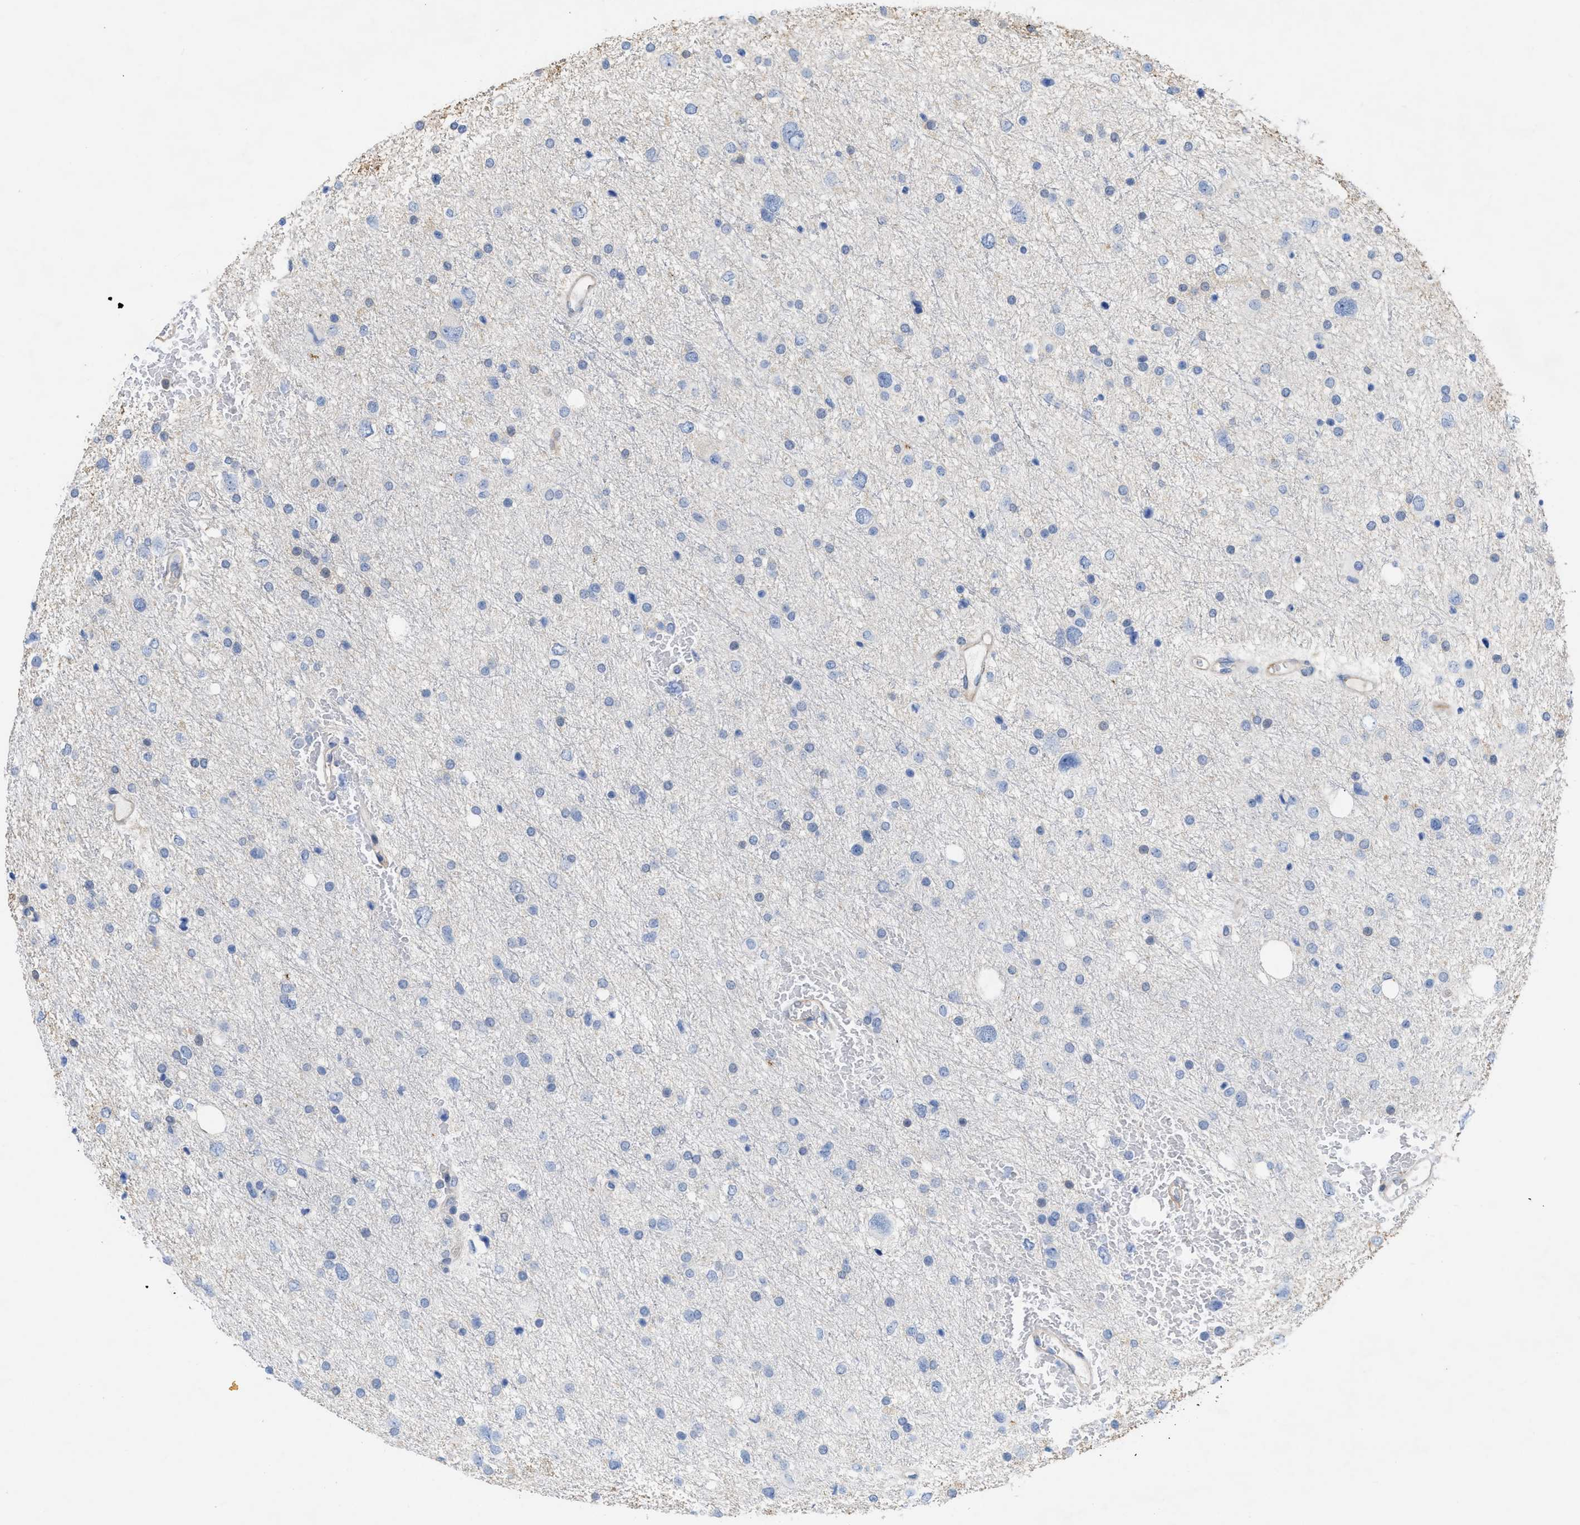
{"staining": {"intensity": "negative", "quantity": "none", "location": "none"}, "tissue": "glioma", "cell_type": "Tumor cells", "image_type": "cancer", "snomed": [{"axis": "morphology", "description": "Glioma, malignant, Low grade"}, {"axis": "topography", "description": "Brain"}], "caption": "The immunohistochemistry (IHC) image has no significant positivity in tumor cells of glioma tissue.", "gene": "TMEM131", "patient": {"sex": "female", "age": 37}}